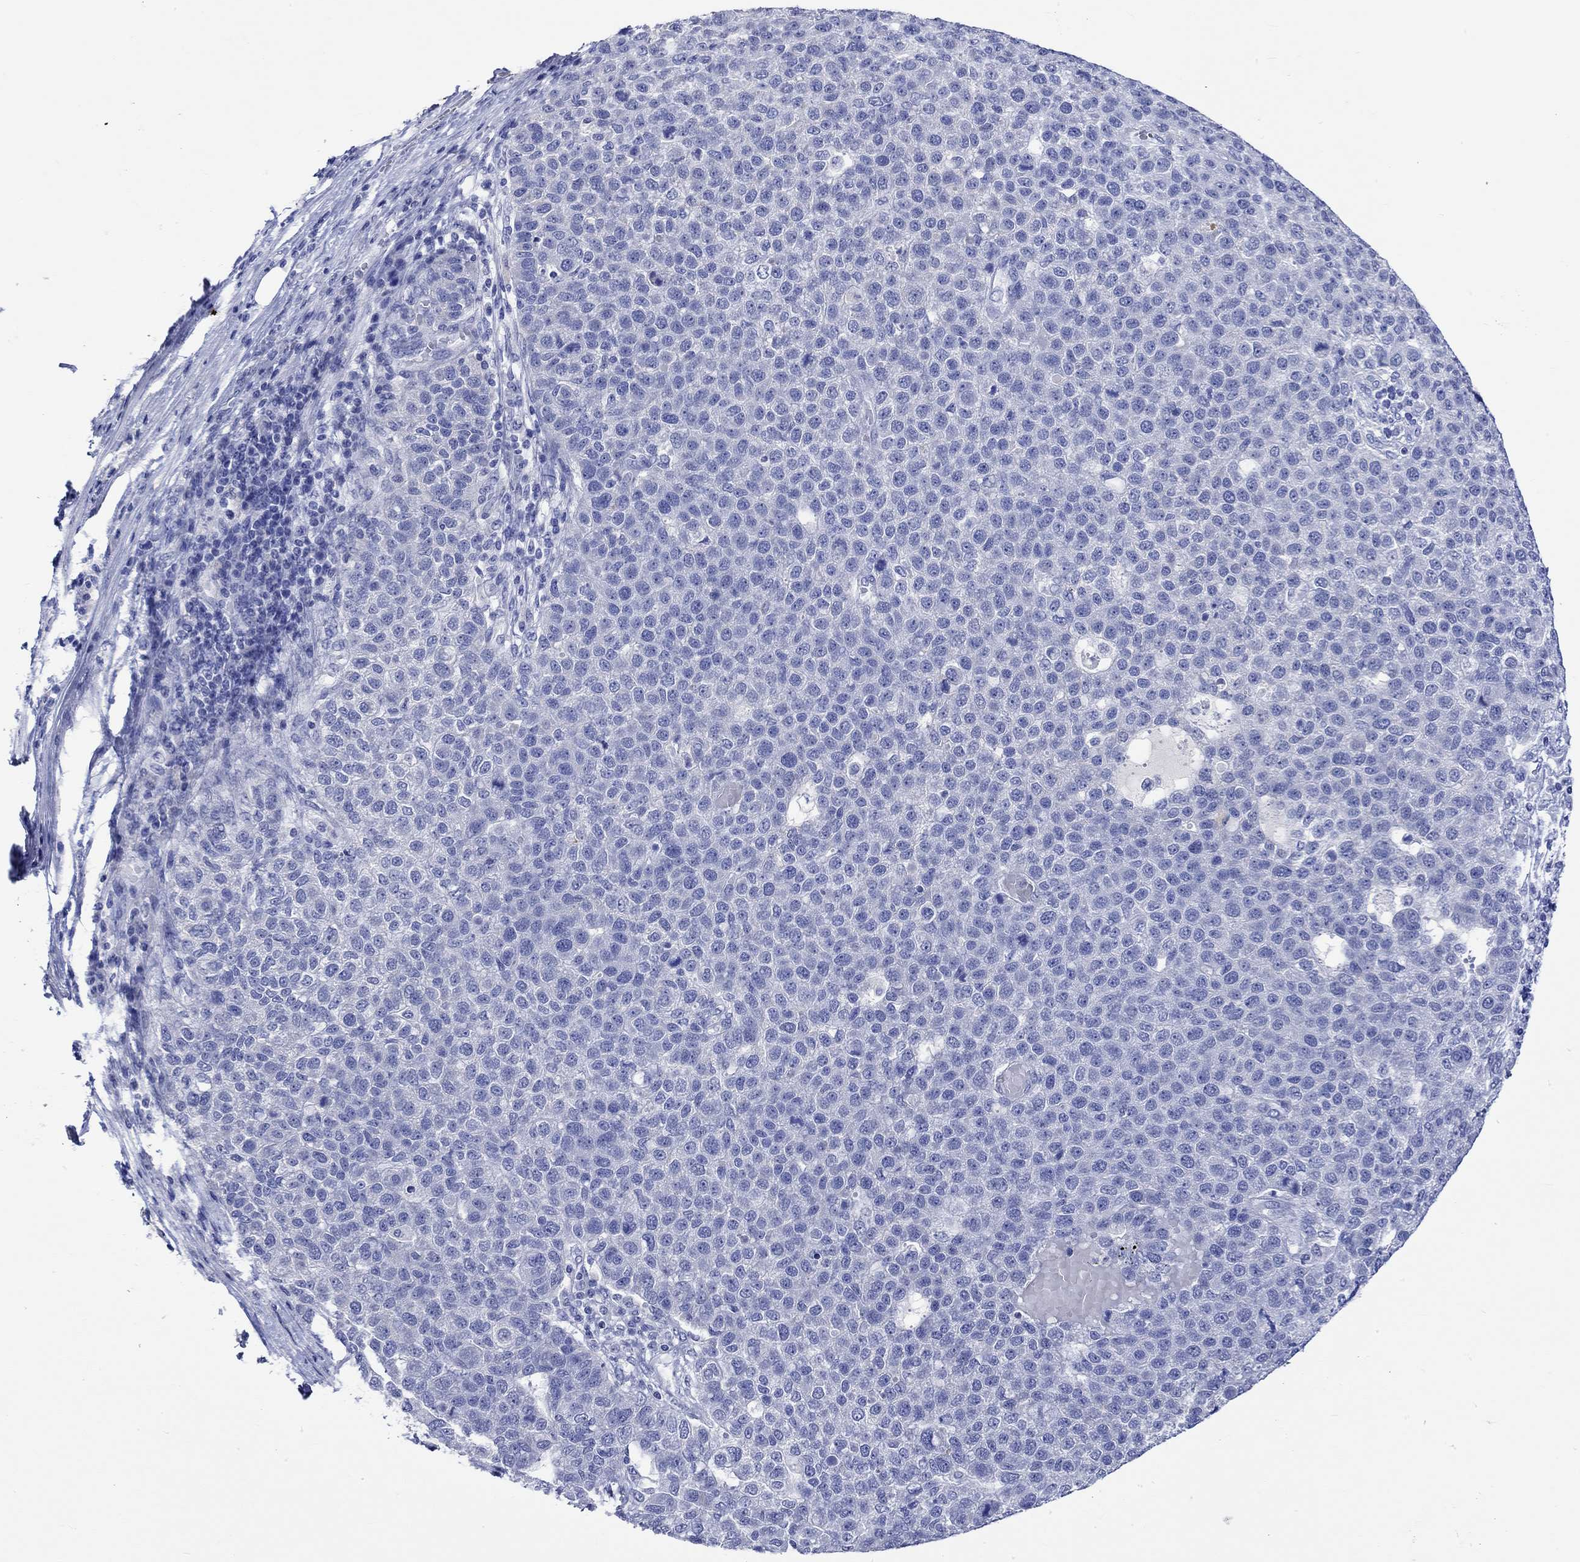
{"staining": {"intensity": "negative", "quantity": "none", "location": "none"}, "tissue": "pancreatic cancer", "cell_type": "Tumor cells", "image_type": "cancer", "snomed": [{"axis": "morphology", "description": "Adenocarcinoma, NOS"}, {"axis": "topography", "description": "Pancreas"}], "caption": "Tumor cells show no significant protein expression in pancreatic cancer.", "gene": "KLHL35", "patient": {"sex": "female", "age": 61}}